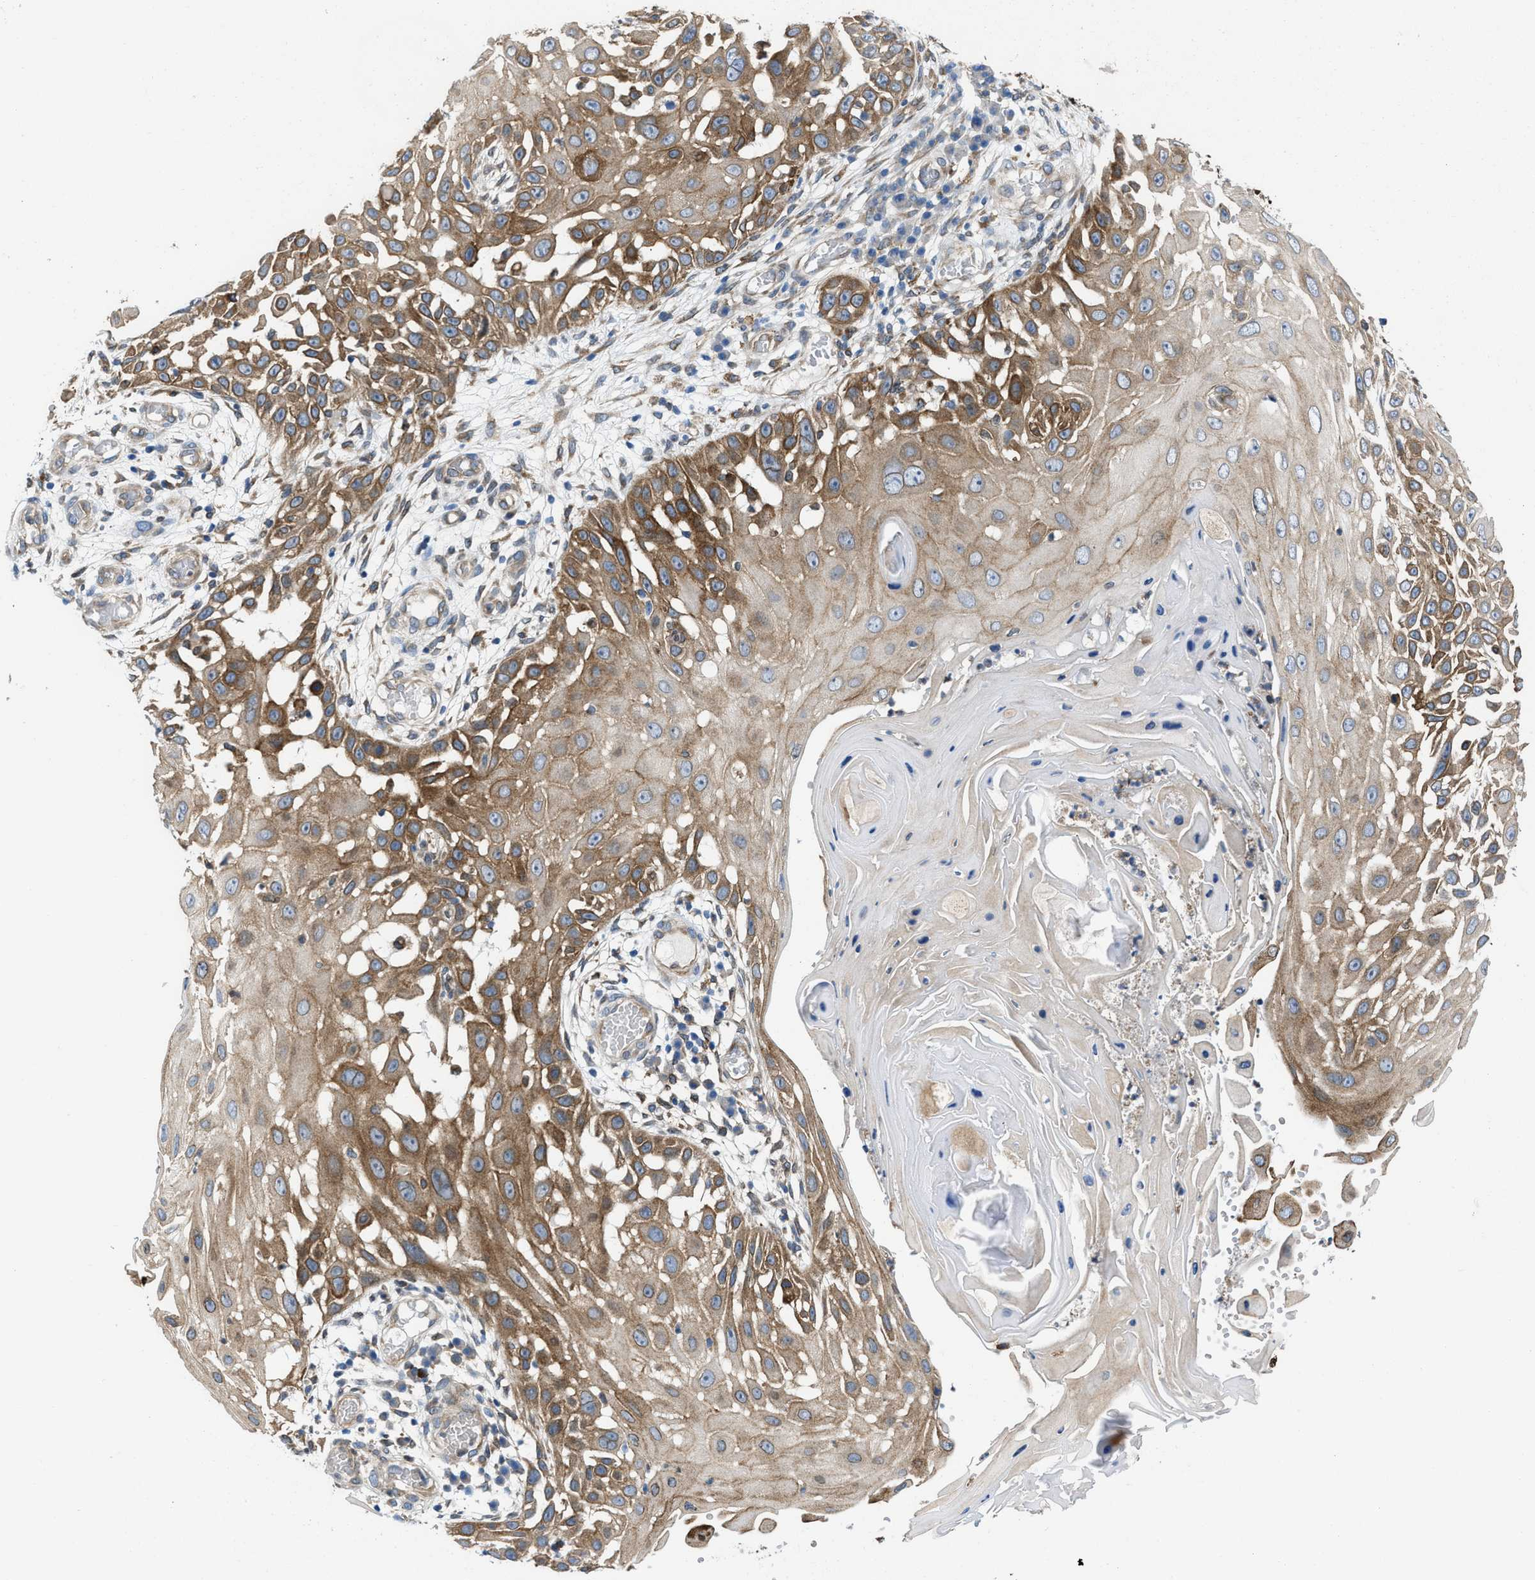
{"staining": {"intensity": "moderate", "quantity": ">75%", "location": "cytoplasmic/membranous"}, "tissue": "skin cancer", "cell_type": "Tumor cells", "image_type": "cancer", "snomed": [{"axis": "morphology", "description": "Squamous cell carcinoma, NOS"}, {"axis": "topography", "description": "Skin"}], "caption": "Immunohistochemical staining of skin cancer (squamous cell carcinoma) exhibits moderate cytoplasmic/membranous protein positivity in approximately >75% of tumor cells. (Brightfield microscopy of DAB IHC at high magnification).", "gene": "ERLIN2", "patient": {"sex": "female", "age": 44}}